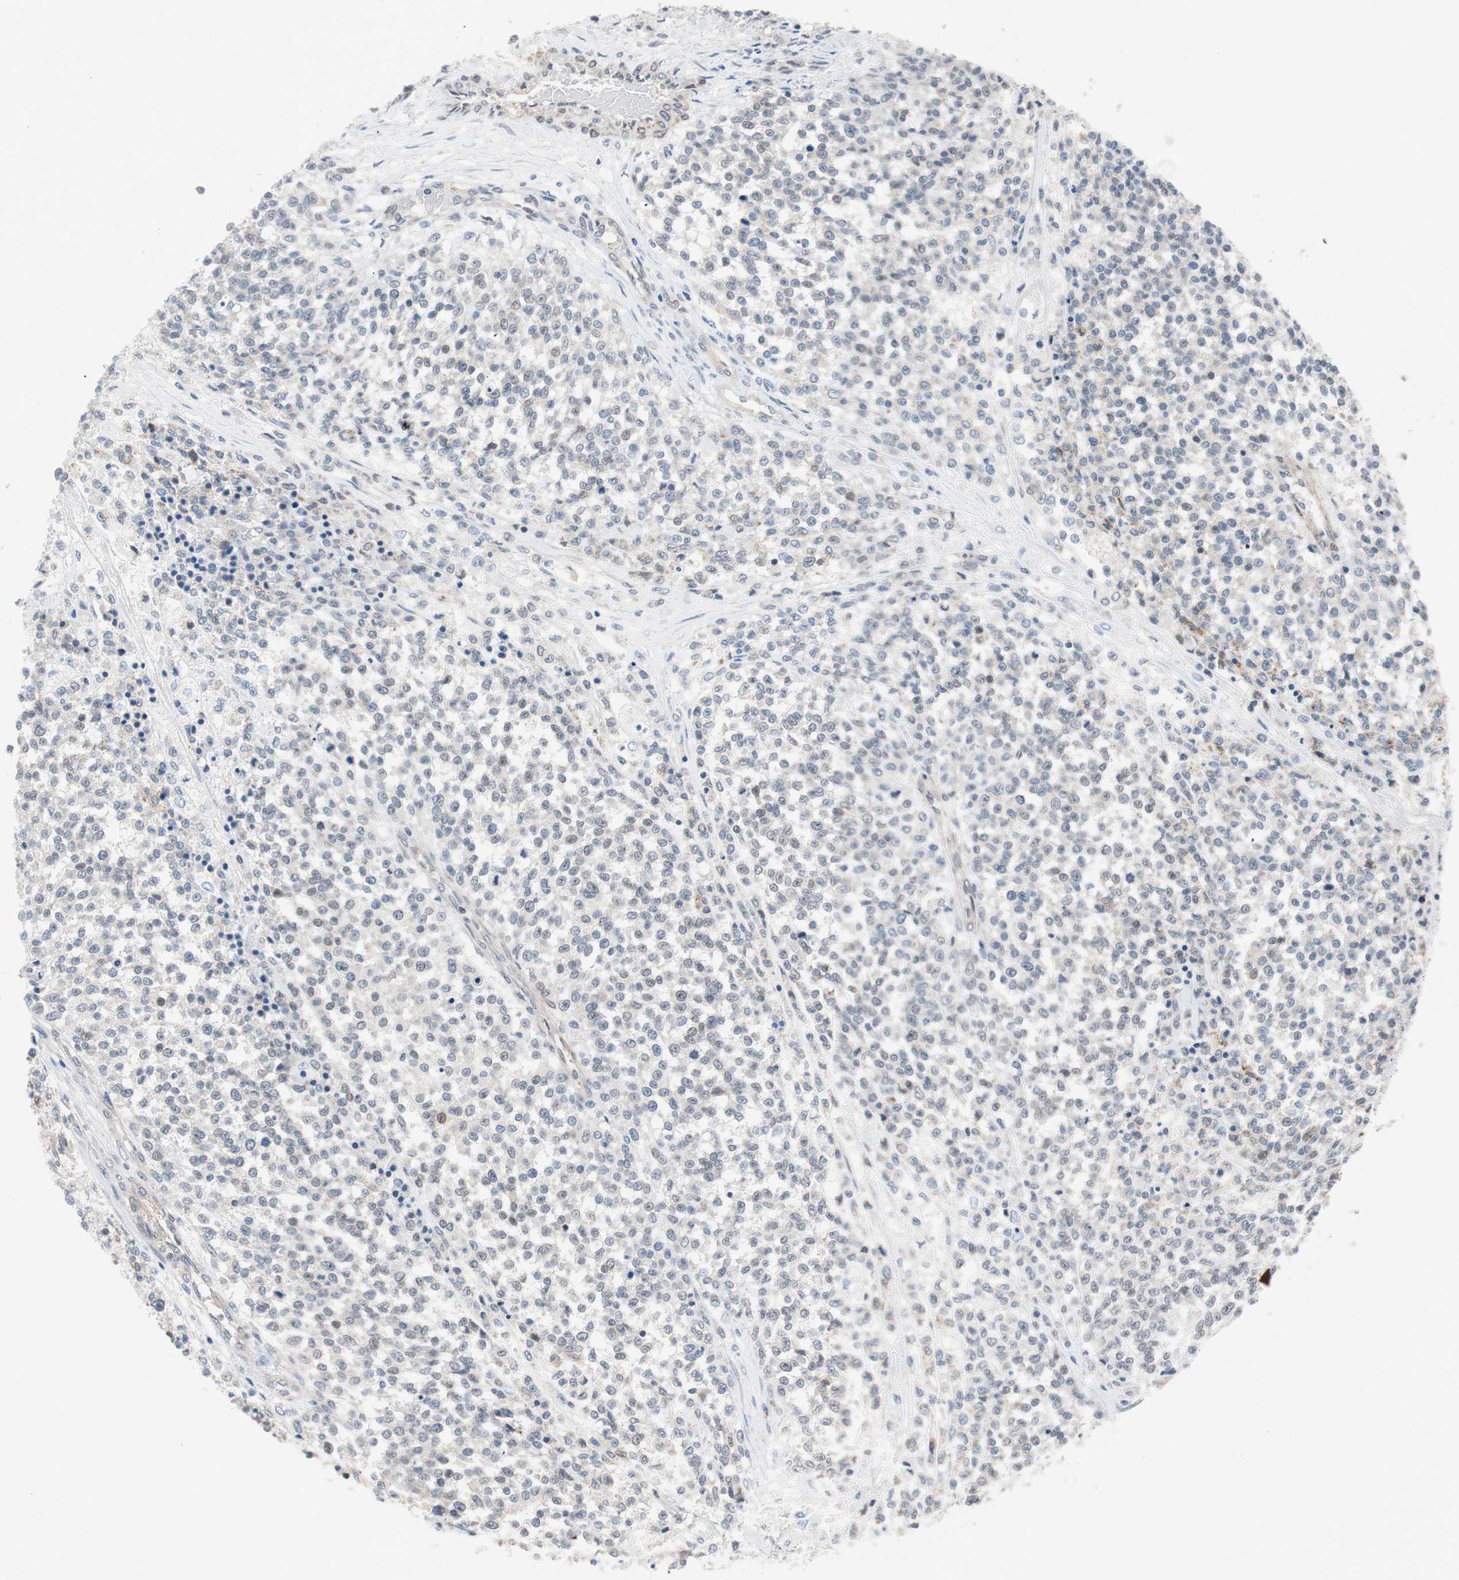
{"staining": {"intensity": "negative", "quantity": "none", "location": "none"}, "tissue": "testis cancer", "cell_type": "Tumor cells", "image_type": "cancer", "snomed": [{"axis": "morphology", "description": "Seminoma, NOS"}, {"axis": "topography", "description": "Testis"}], "caption": "High magnification brightfield microscopy of testis cancer (seminoma) stained with DAB (brown) and counterstained with hematoxylin (blue): tumor cells show no significant expression. The staining was performed using DAB to visualize the protein expression in brown, while the nuclei were stained in blue with hematoxylin (Magnification: 20x).", "gene": "ARNT2", "patient": {"sex": "male", "age": 59}}